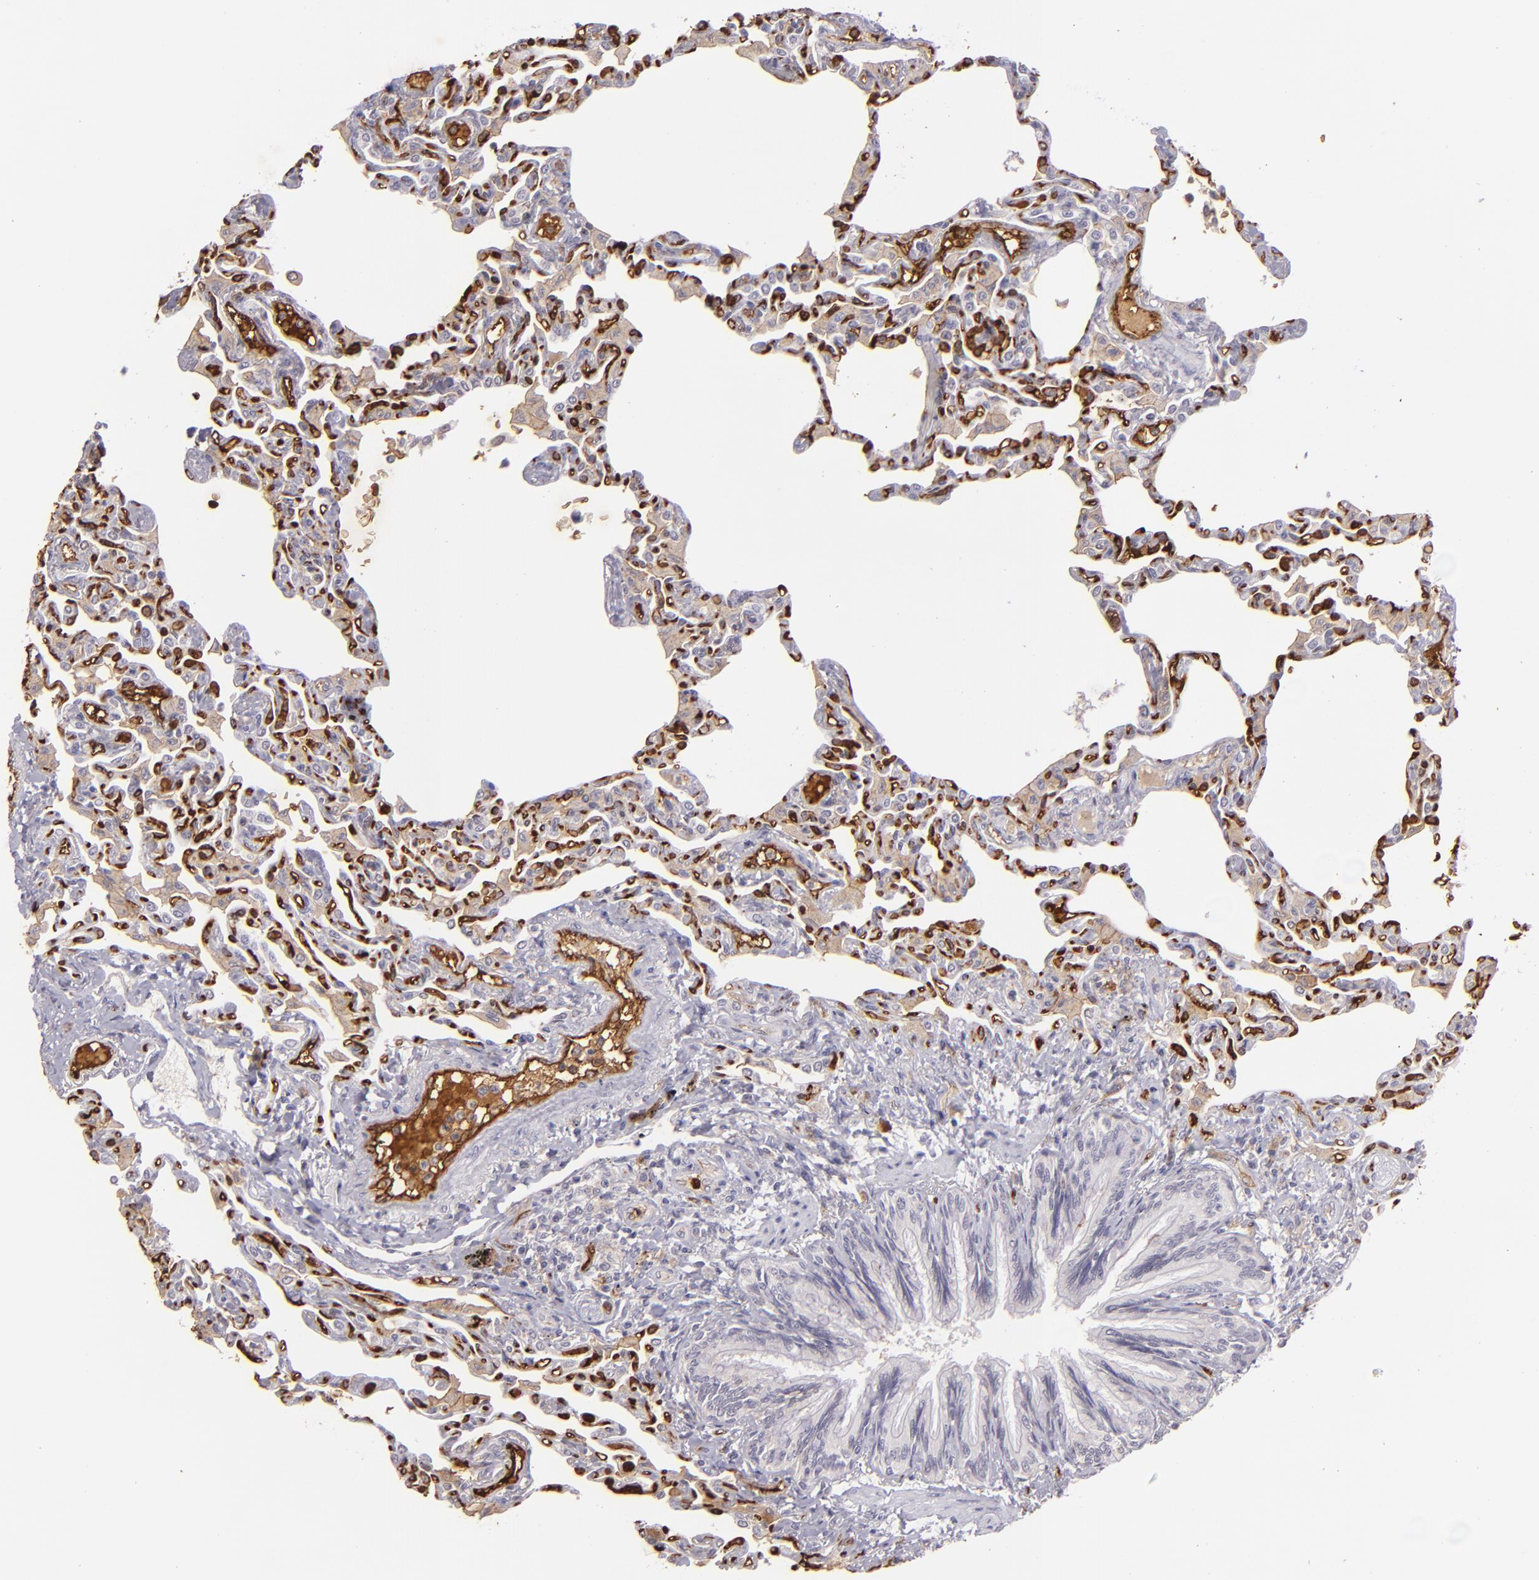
{"staining": {"intensity": "negative", "quantity": "none", "location": "none"}, "tissue": "lung", "cell_type": "Alveolar cells", "image_type": "normal", "snomed": [{"axis": "morphology", "description": "Normal tissue, NOS"}, {"axis": "topography", "description": "Lung"}], "caption": "IHC histopathology image of normal lung stained for a protein (brown), which reveals no expression in alveolar cells. (DAB IHC visualized using brightfield microscopy, high magnification).", "gene": "ACE", "patient": {"sex": "female", "age": 49}}